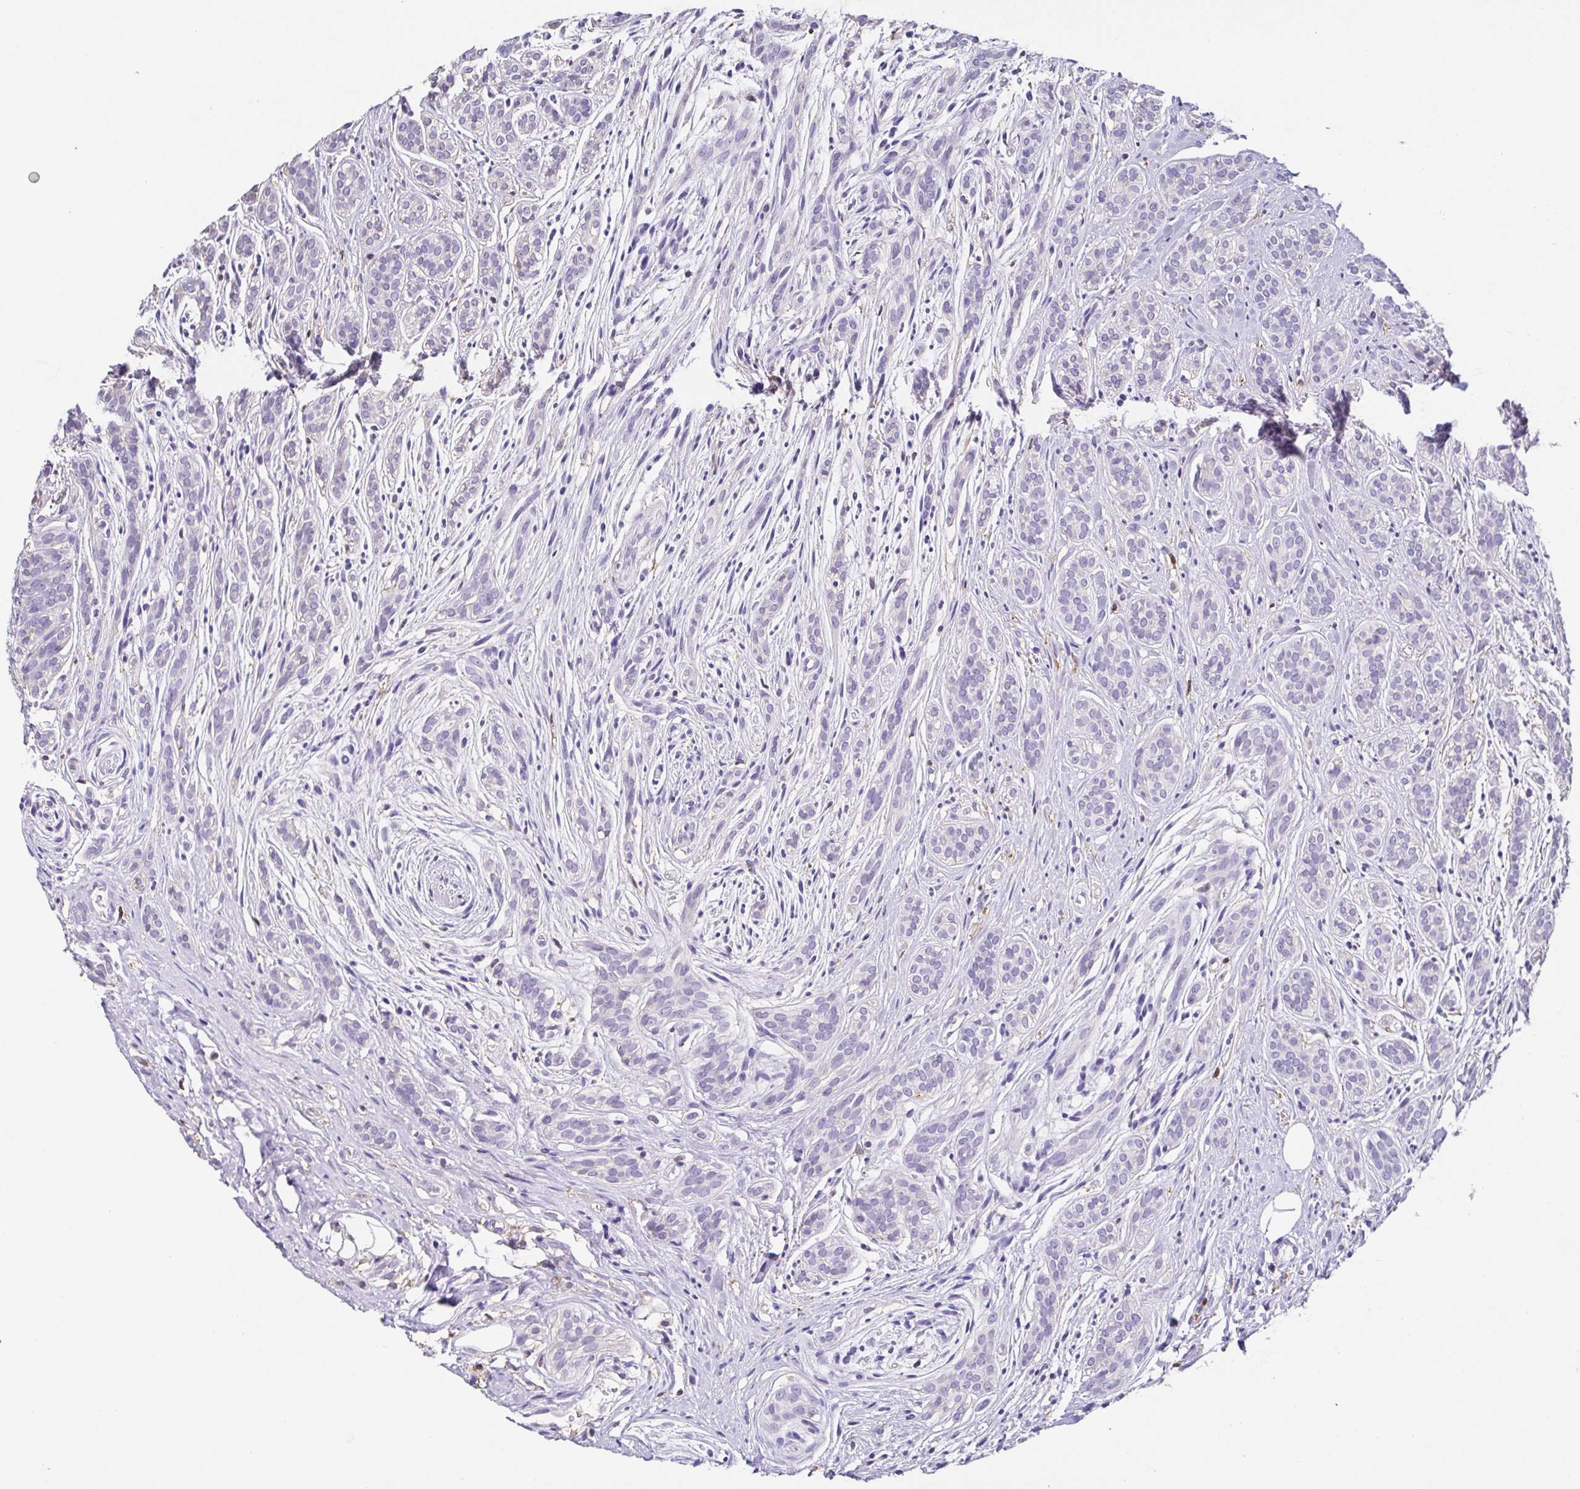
{"staining": {"intensity": "negative", "quantity": "none", "location": "none"}, "tissue": "head and neck cancer", "cell_type": "Tumor cells", "image_type": "cancer", "snomed": [{"axis": "morphology", "description": "Adenocarcinoma, NOS"}, {"axis": "topography", "description": "Head-Neck"}], "caption": "IHC of human head and neck cancer displays no positivity in tumor cells.", "gene": "ANXA10", "patient": {"sex": "female", "age": 57}}